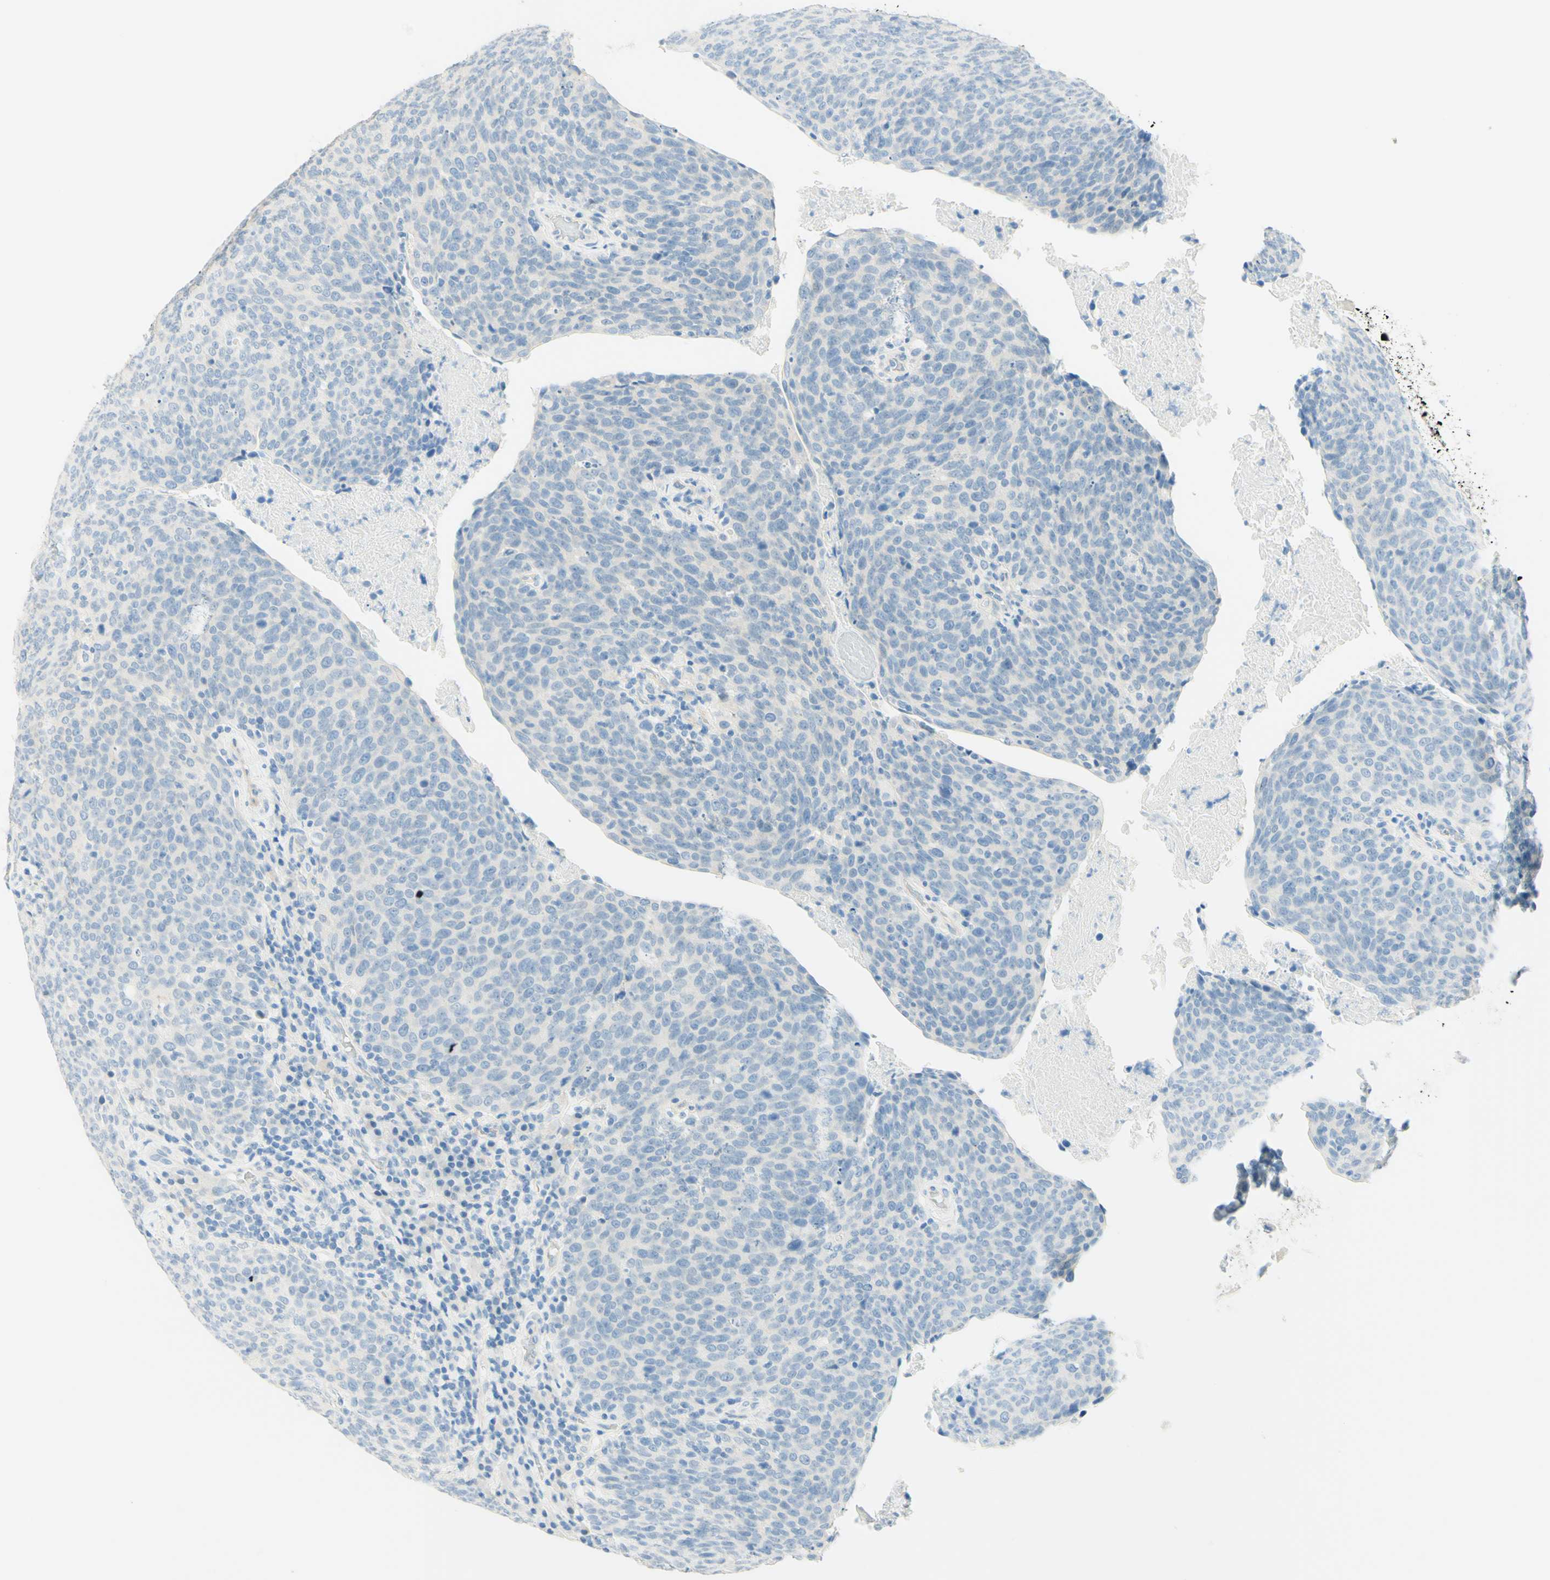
{"staining": {"intensity": "negative", "quantity": "none", "location": "none"}, "tissue": "head and neck cancer", "cell_type": "Tumor cells", "image_type": "cancer", "snomed": [{"axis": "morphology", "description": "Squamous cell carcinoma, NOS"}, {"axis": "morphology", "description": "Squamous cell carcinoma, metastatic, NOS"}, {"axis": "topography", "description": "Lymph node"}, {"axis": "topography", "description": "Head-Neck"}], "caption": "IHC micrograph of neoplastic tissue: head and neck cancer stained with DAB demonstrates no significant protein positivity in tumor cells. (Brightfield microscopy of DAB IHC at high magnification).", "gene": "TMEM132D", "patient": {"sex": "male", "age": 62}}